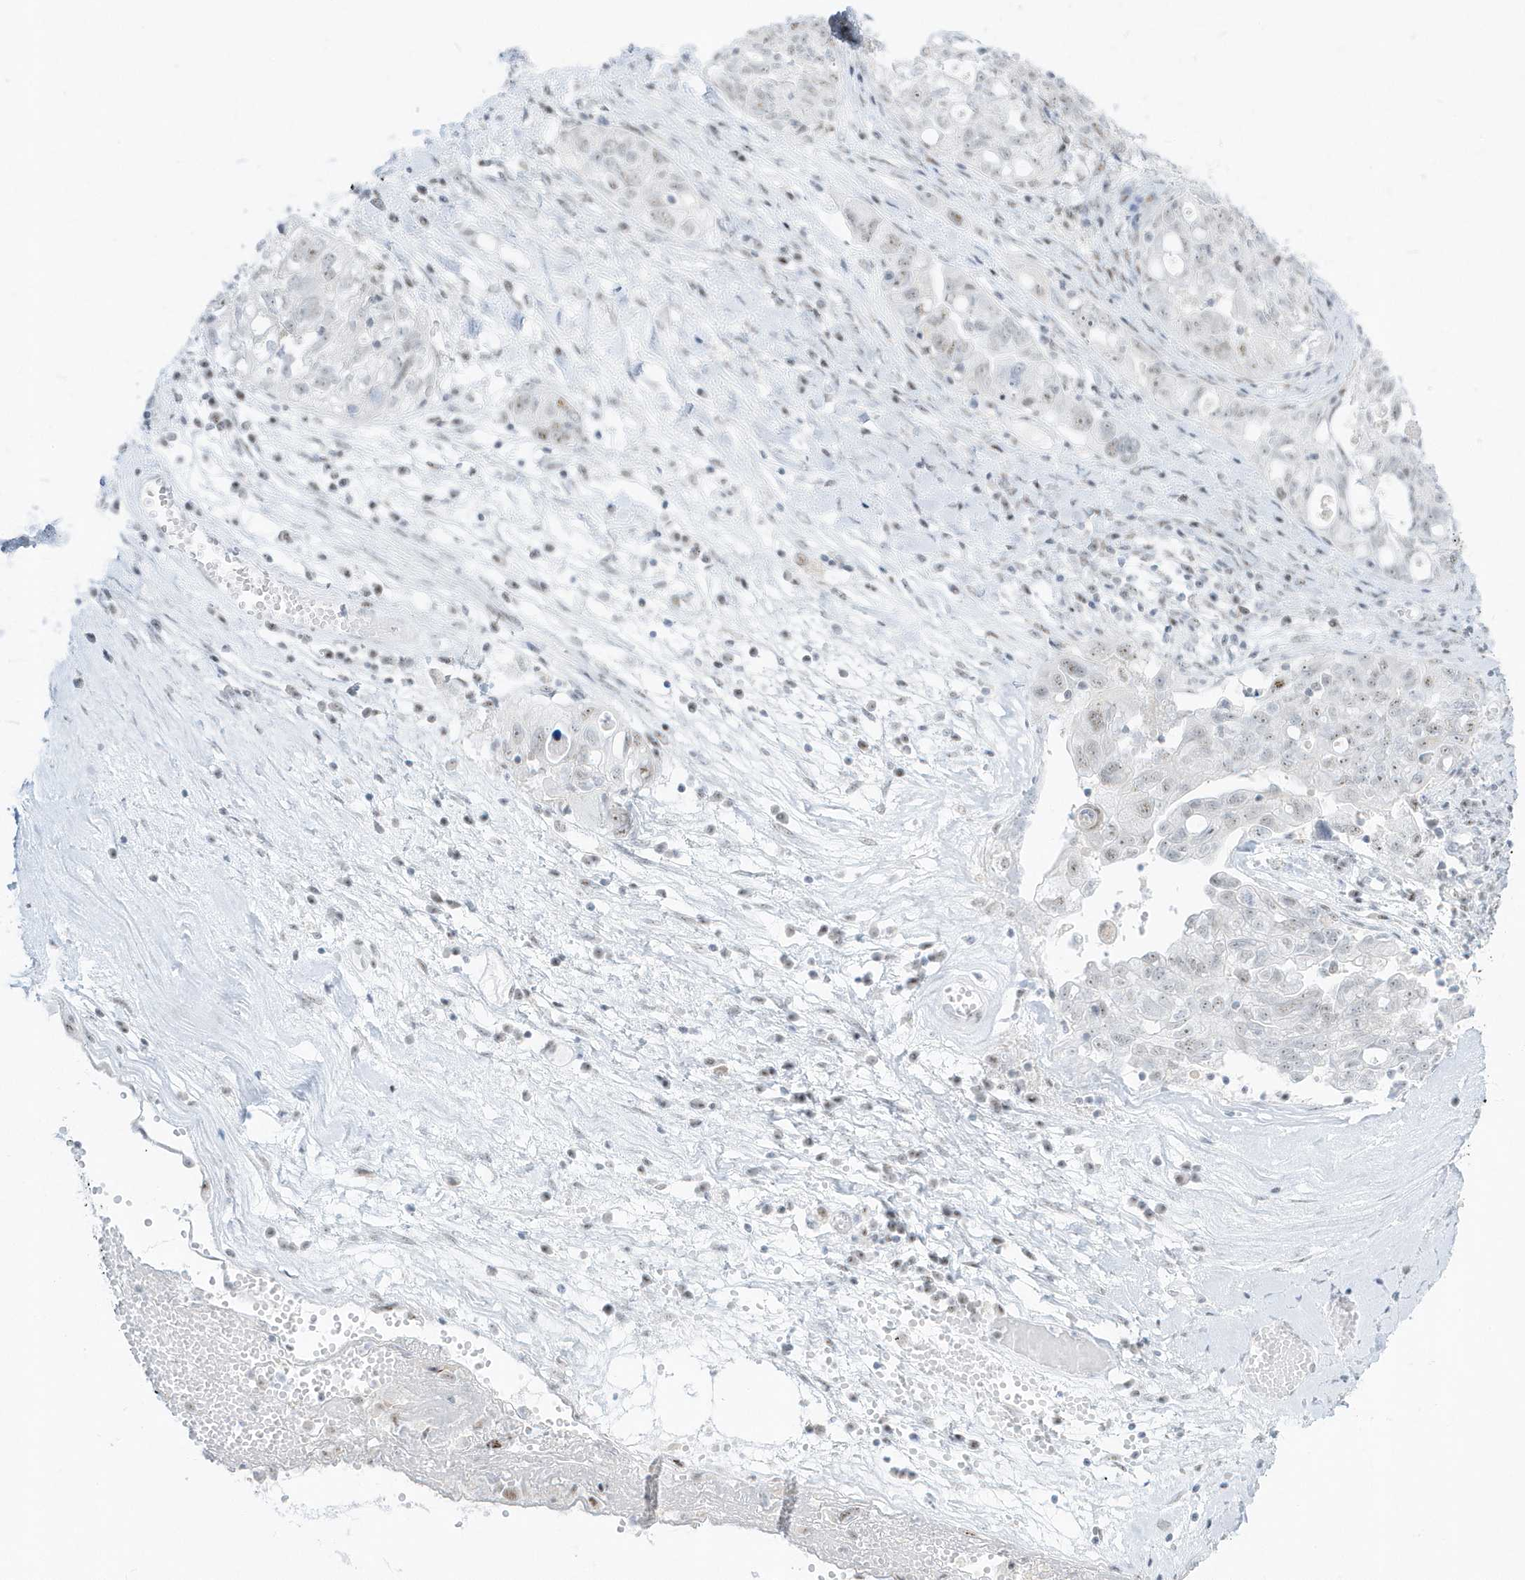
{"staining": {"intensity": "negative", "quantity": "none", "location": "none"}, "tissue": "ovarian cancer", "cell_type": "Tumor cells", "image_type": "cancer", "snomed": [{"axis": "morphology", "description": "Carcinoma, NOS"}, {"axis": "morphology", "description": "Cystadenocarcinoma, serous, NOS"}, {"axis": "topography", "description": "Ovary"}], "caption": "This is an immunohistochemistry image of human ovarian carcinoma. There is no expression in tumor cells.", "gene": "PLEKHN1", "patient": {"sex": "female", "age": 69}}